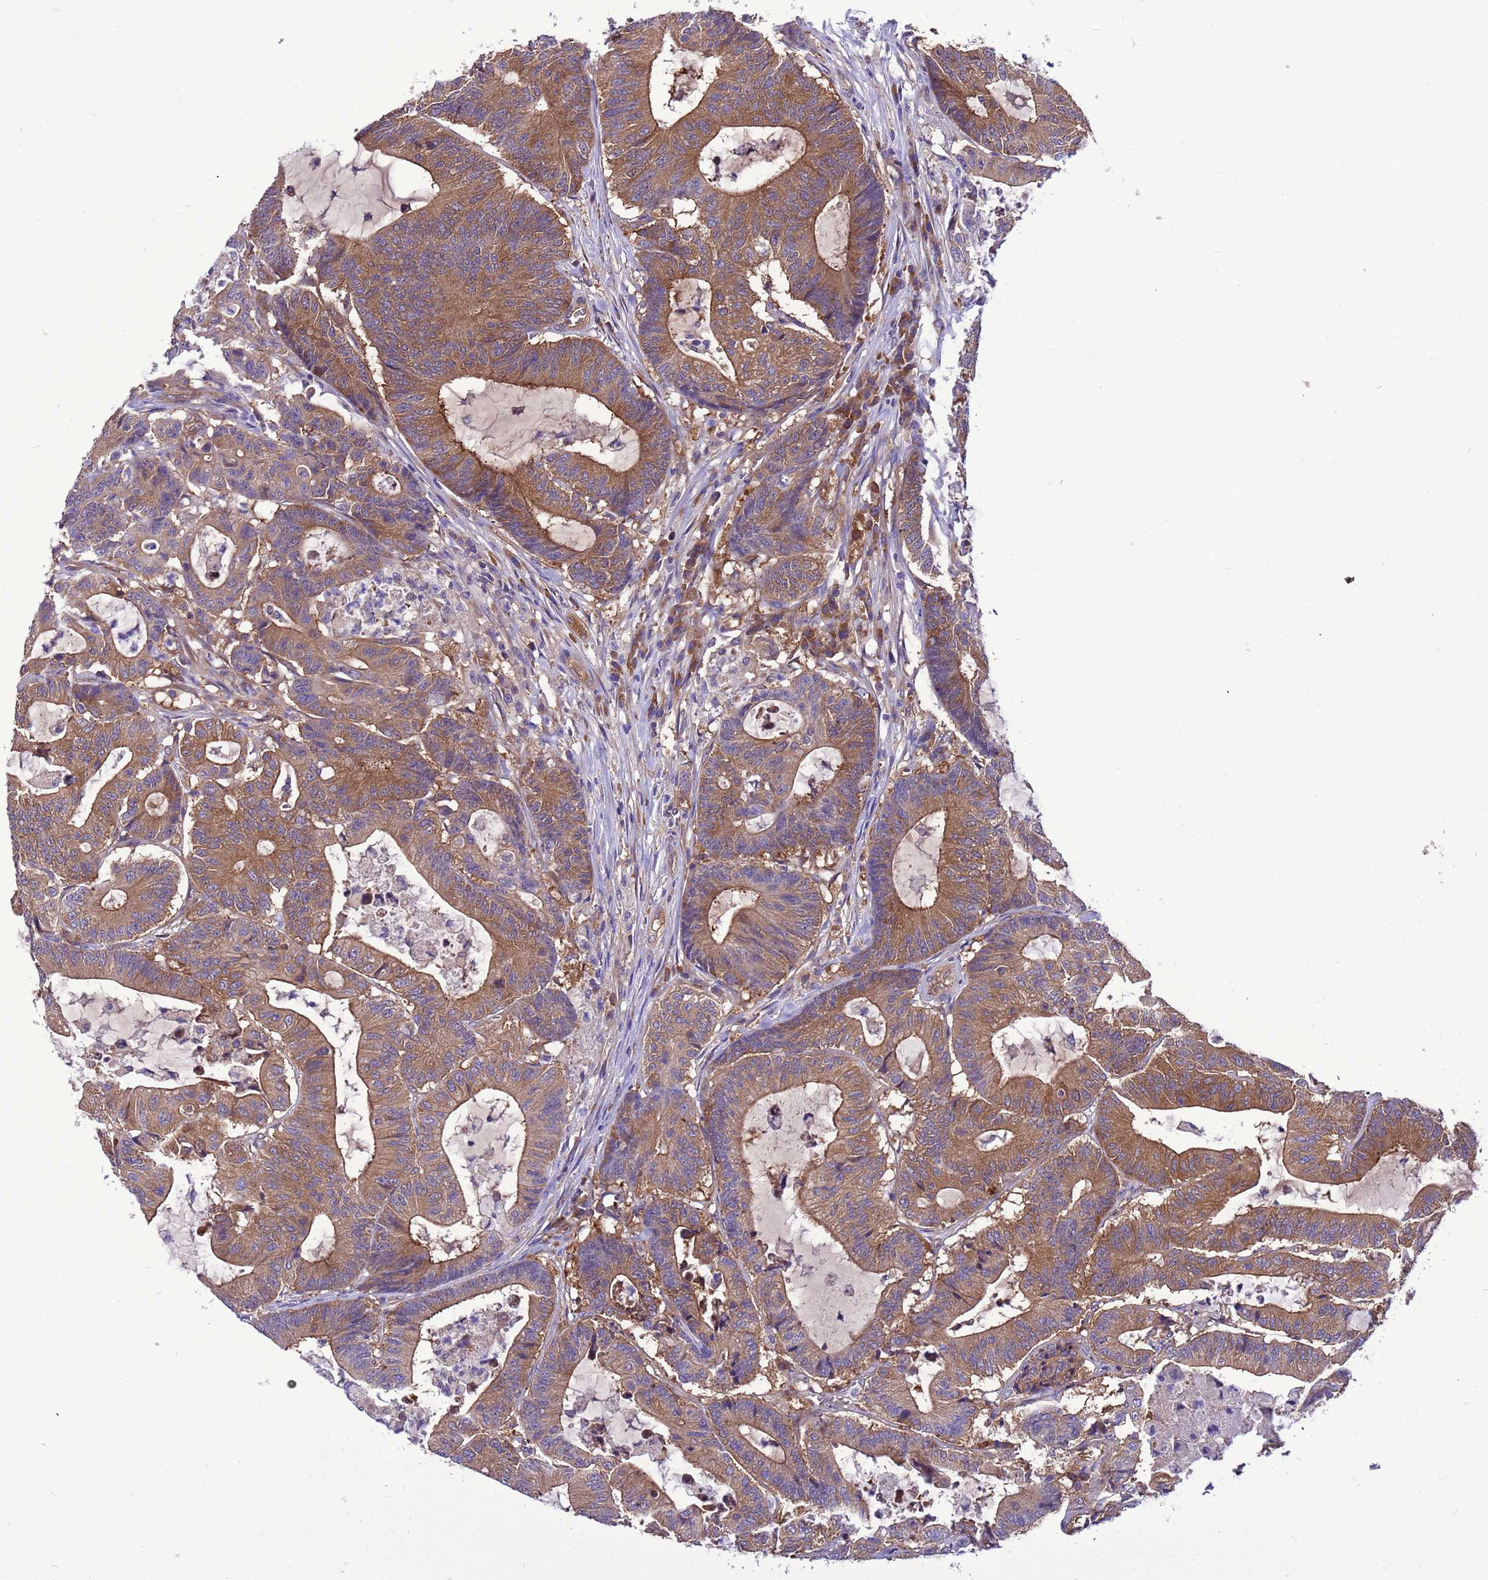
{"staining": {"intensity": "moderate", "quantity": ">75%", "location": "cytoplasmic/membranous"}, "tissue": "colorectal cancer", "cell_type": "Tumor cells", "image_type": "cancer", "snomed": [{"axis": "morphology", "description": "Adenocarcinoma, NOS"}, {"axis": "topography", "description": "Colon"}], "caption": "Protein analysis of colorectal cancer tissue demonstrates moderate cytoplasmic/membranous positivity in about >75% of tumor cells.", "gene": "RABEP2", "patient": {"sex": "female", "age": 84}}